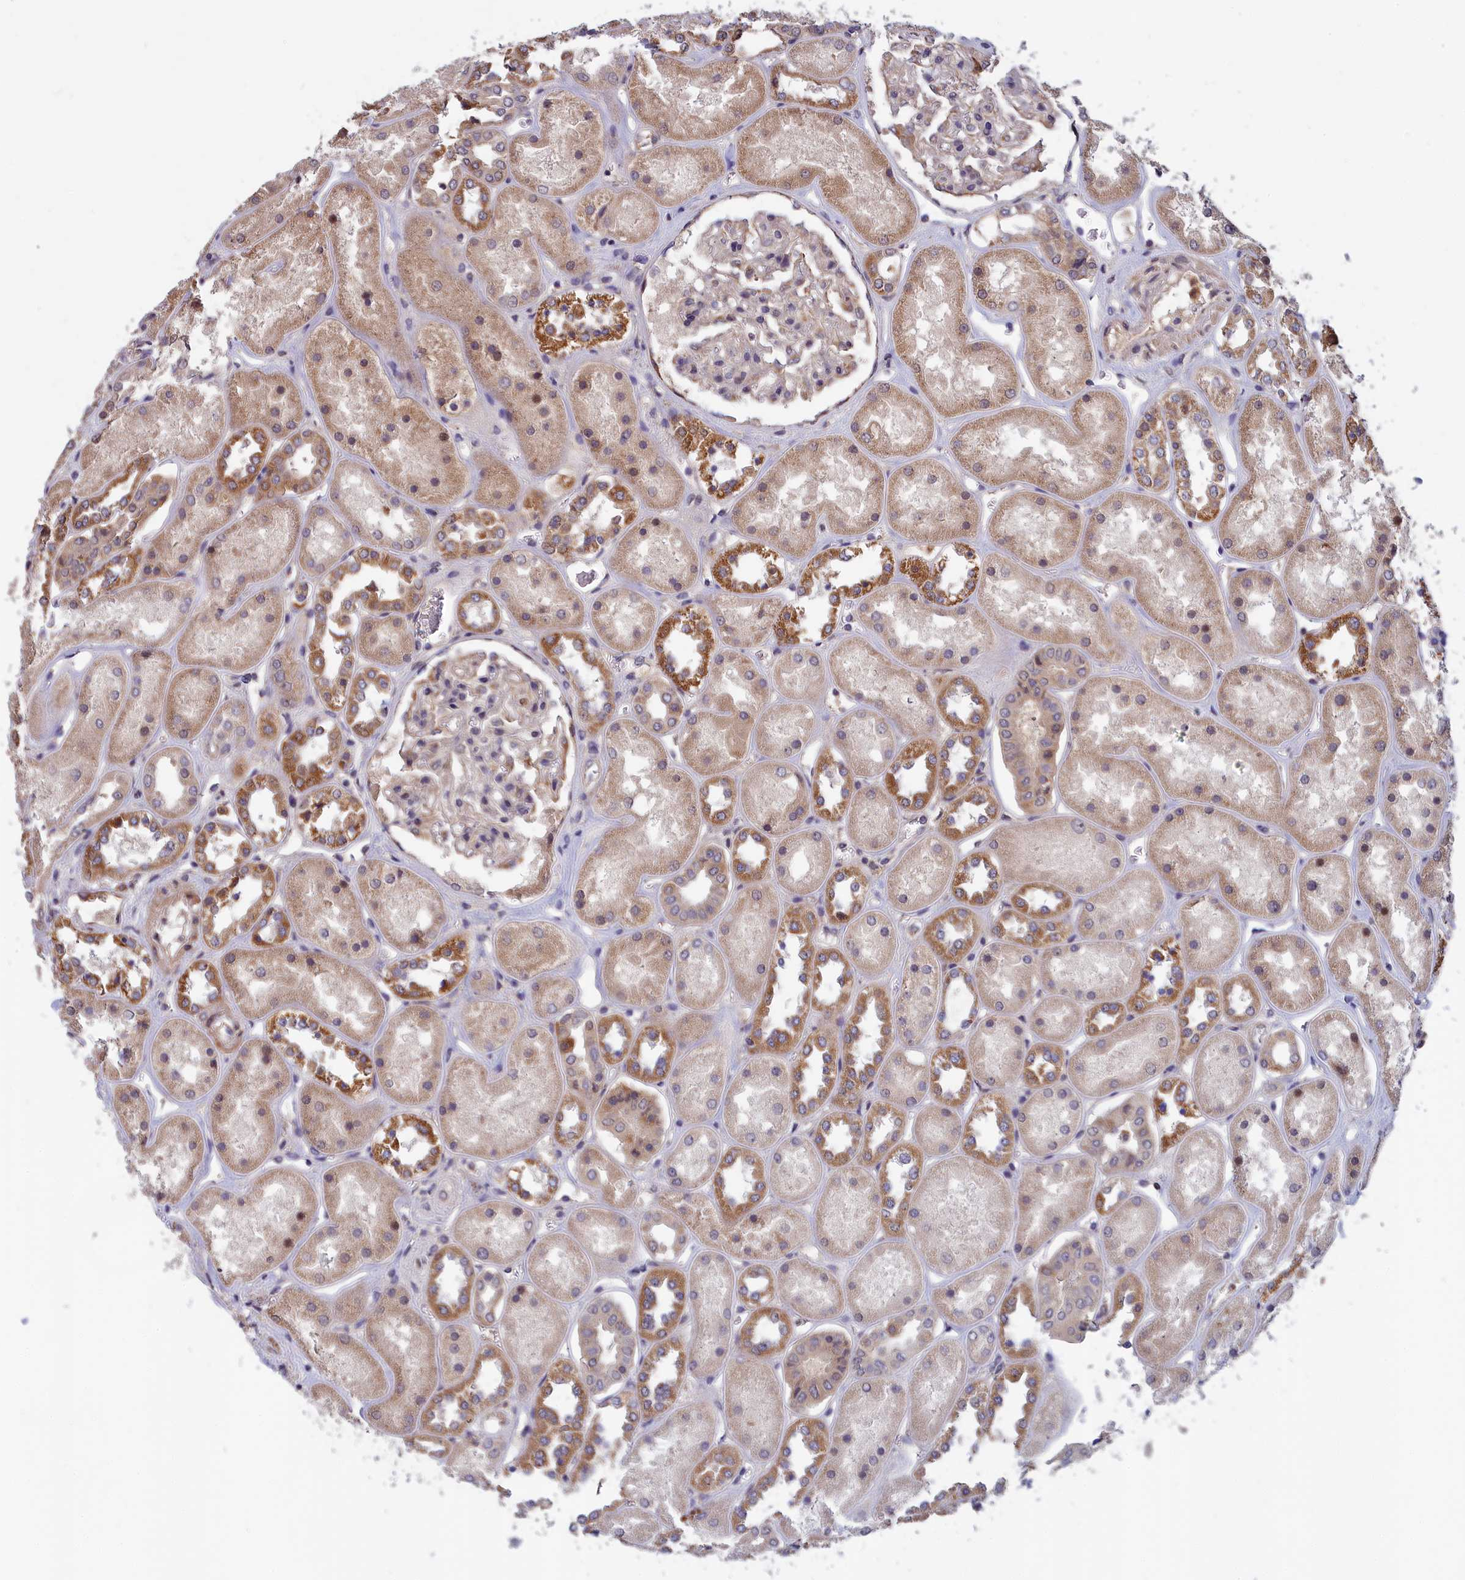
{"staining": {"intensity": "weak", "quantity": "<25%", "location": "cytoplasmic/membranous"}, "tissue": "kidney", "cell_type": "Cells in glomeruli", "image_type": "normal", "snomed": [{"axis": "morphology", "description": "Normal tissue, NOS"}, {"axis": "topography", "description": "Kidney"}], "caption": "Immunohistochemistry histopathology image of benign kidney: kidney stained with DAB exhibits no significant protein staining in cells in glomeruli. (Brightfield microscopy of DAB immunohistochemistry (IHC) at high magnification).", "gene": "EPB41L4B", "patient": {"sex": "male", "age": 70}}